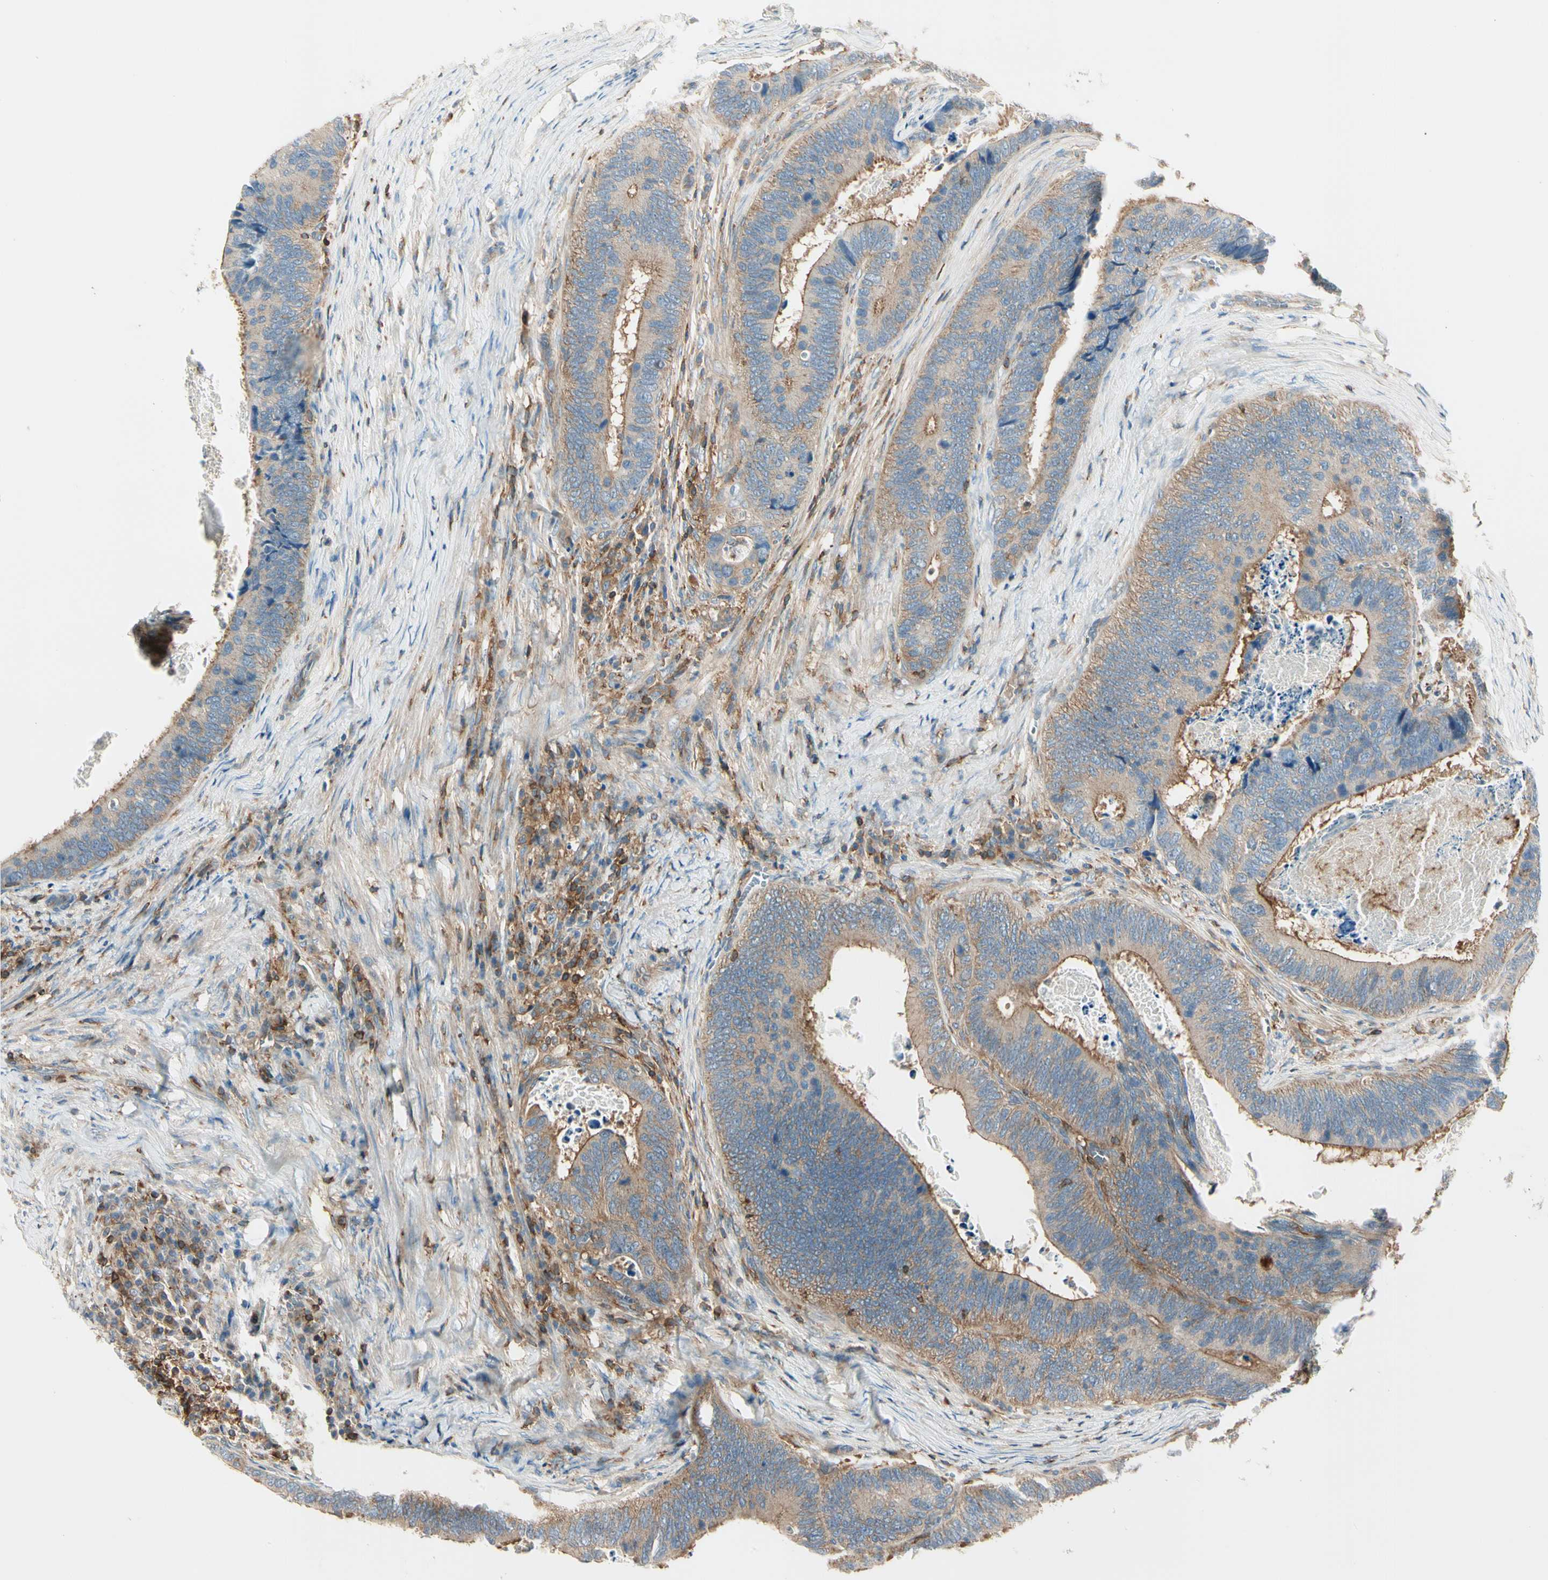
{"staining": {"intensity": "moderate", "quantity": ">75%", "location": "cytoplasmic/membranous"}, "tissue": "colorectal cancer", "cell_type": "Tumor cells", "image_type": "cancer", "snomed": [{"axis": "morphology", "description": "Adenocarcinoma, NOS"}, {"axis": "topography", "description": "Colon"}], "caption": "A brown stain labels moderate cytoplasmic/membranous expression of a protein in human colorectal adenocarcinoma tumor cells. Using DAB (3,3'-diaminobenzidine) (brown) and hematoxylin (blue) stains, captured at high magnification using brightfield microscopy.", "gene": "CAPZA2", "patient": {"sex": "male", "age": 72}}